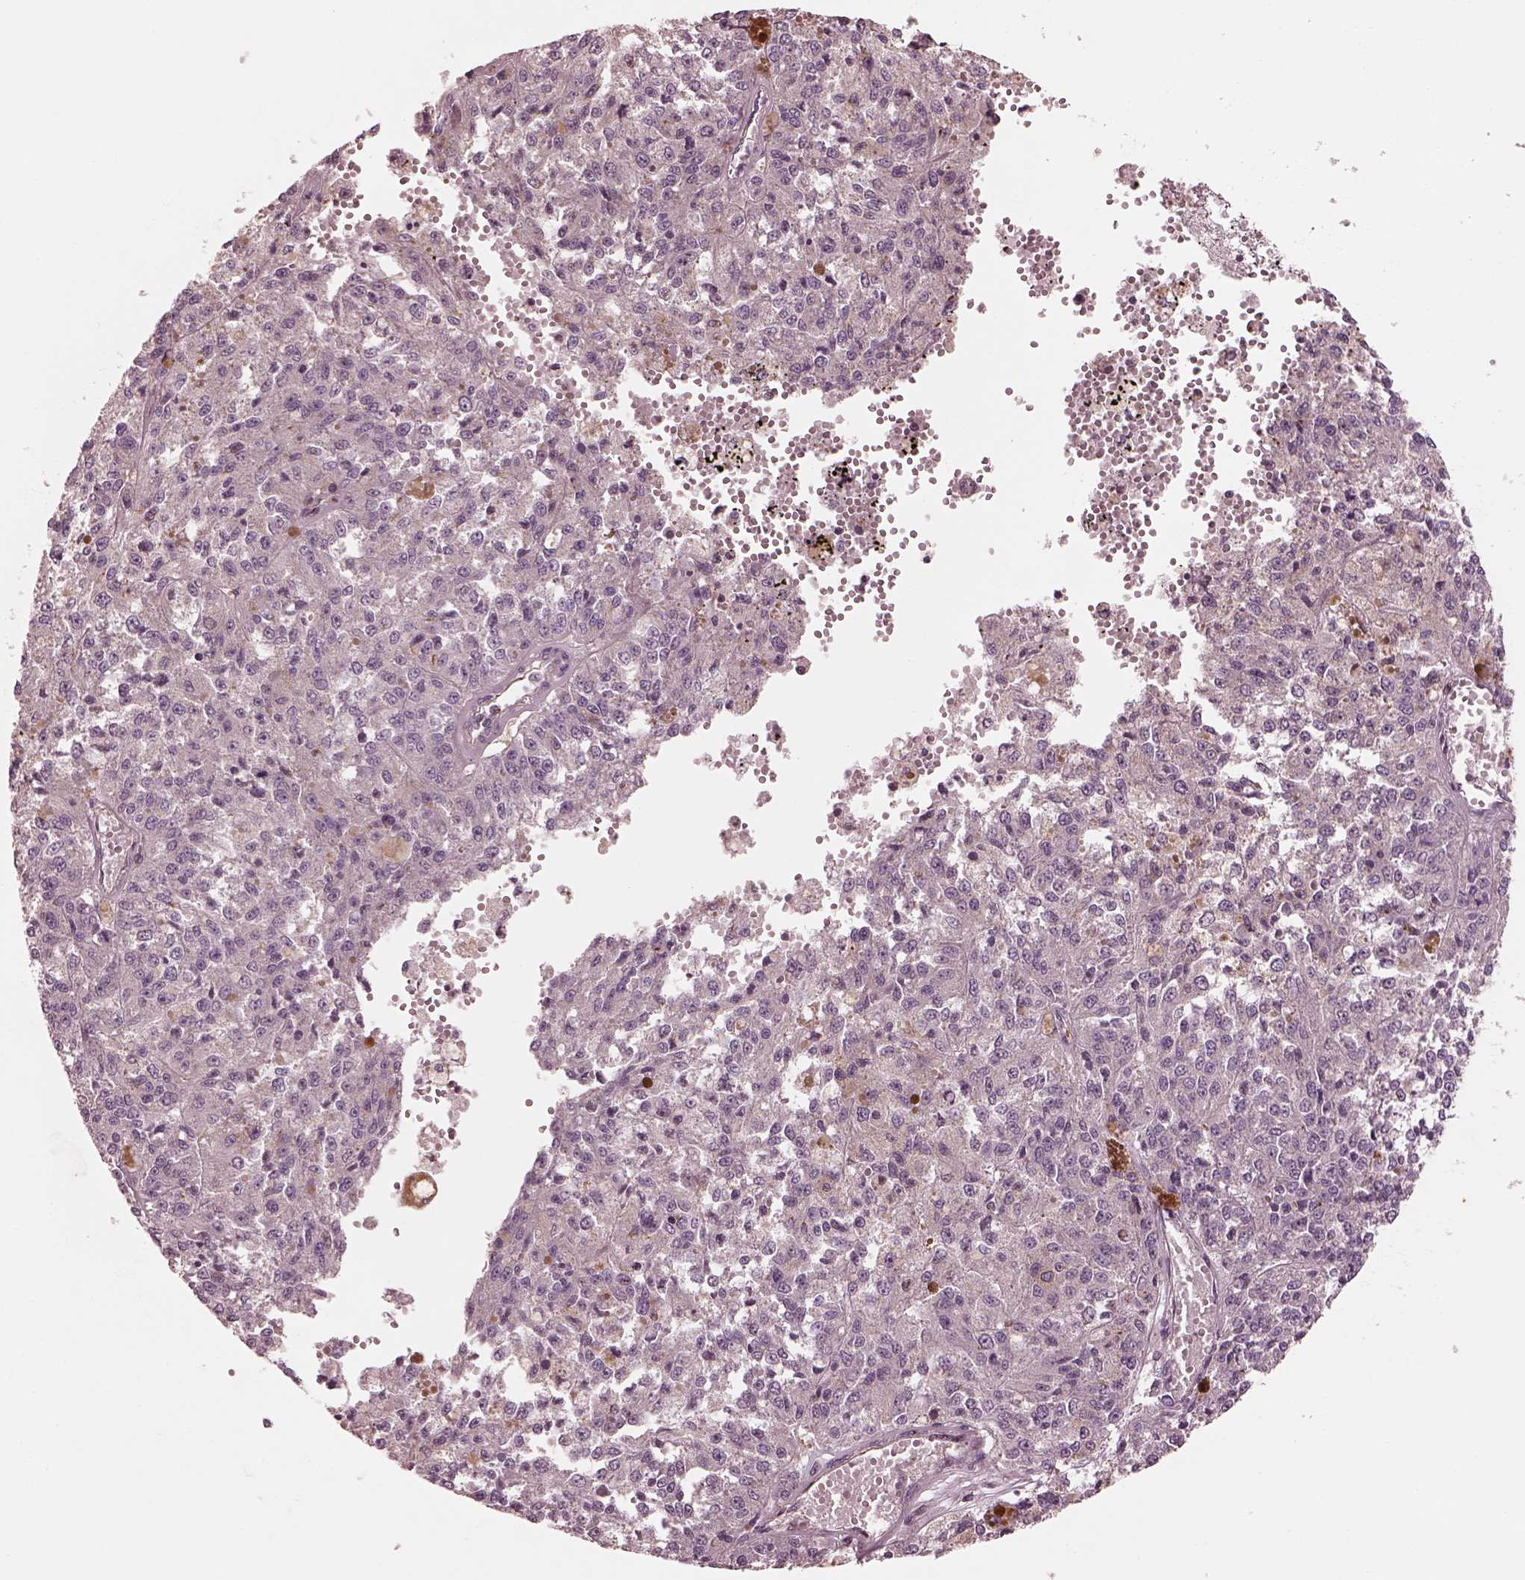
{"staining": {"intensity": "negative", "quantity": "none", "location": "none"}, "tissue": "melanoma", "cell_type": "Tumor cells", "image_type": "cancer", "snomed": [{"axis": "morphology", "description": "Malignant melanoma, Metastatic site"}, {"axis": "topography", "description": "Lymph node"}], "caption": "Immunohistochemistry micrograph of melanoma stained for a protein (brown), which shows no positivity in tumor cells. (Brightfield microscopy of DAB immunohistochemistry at high magnification).", "gene": "STK33", "patient": {"sex": "female", "age": 64}}